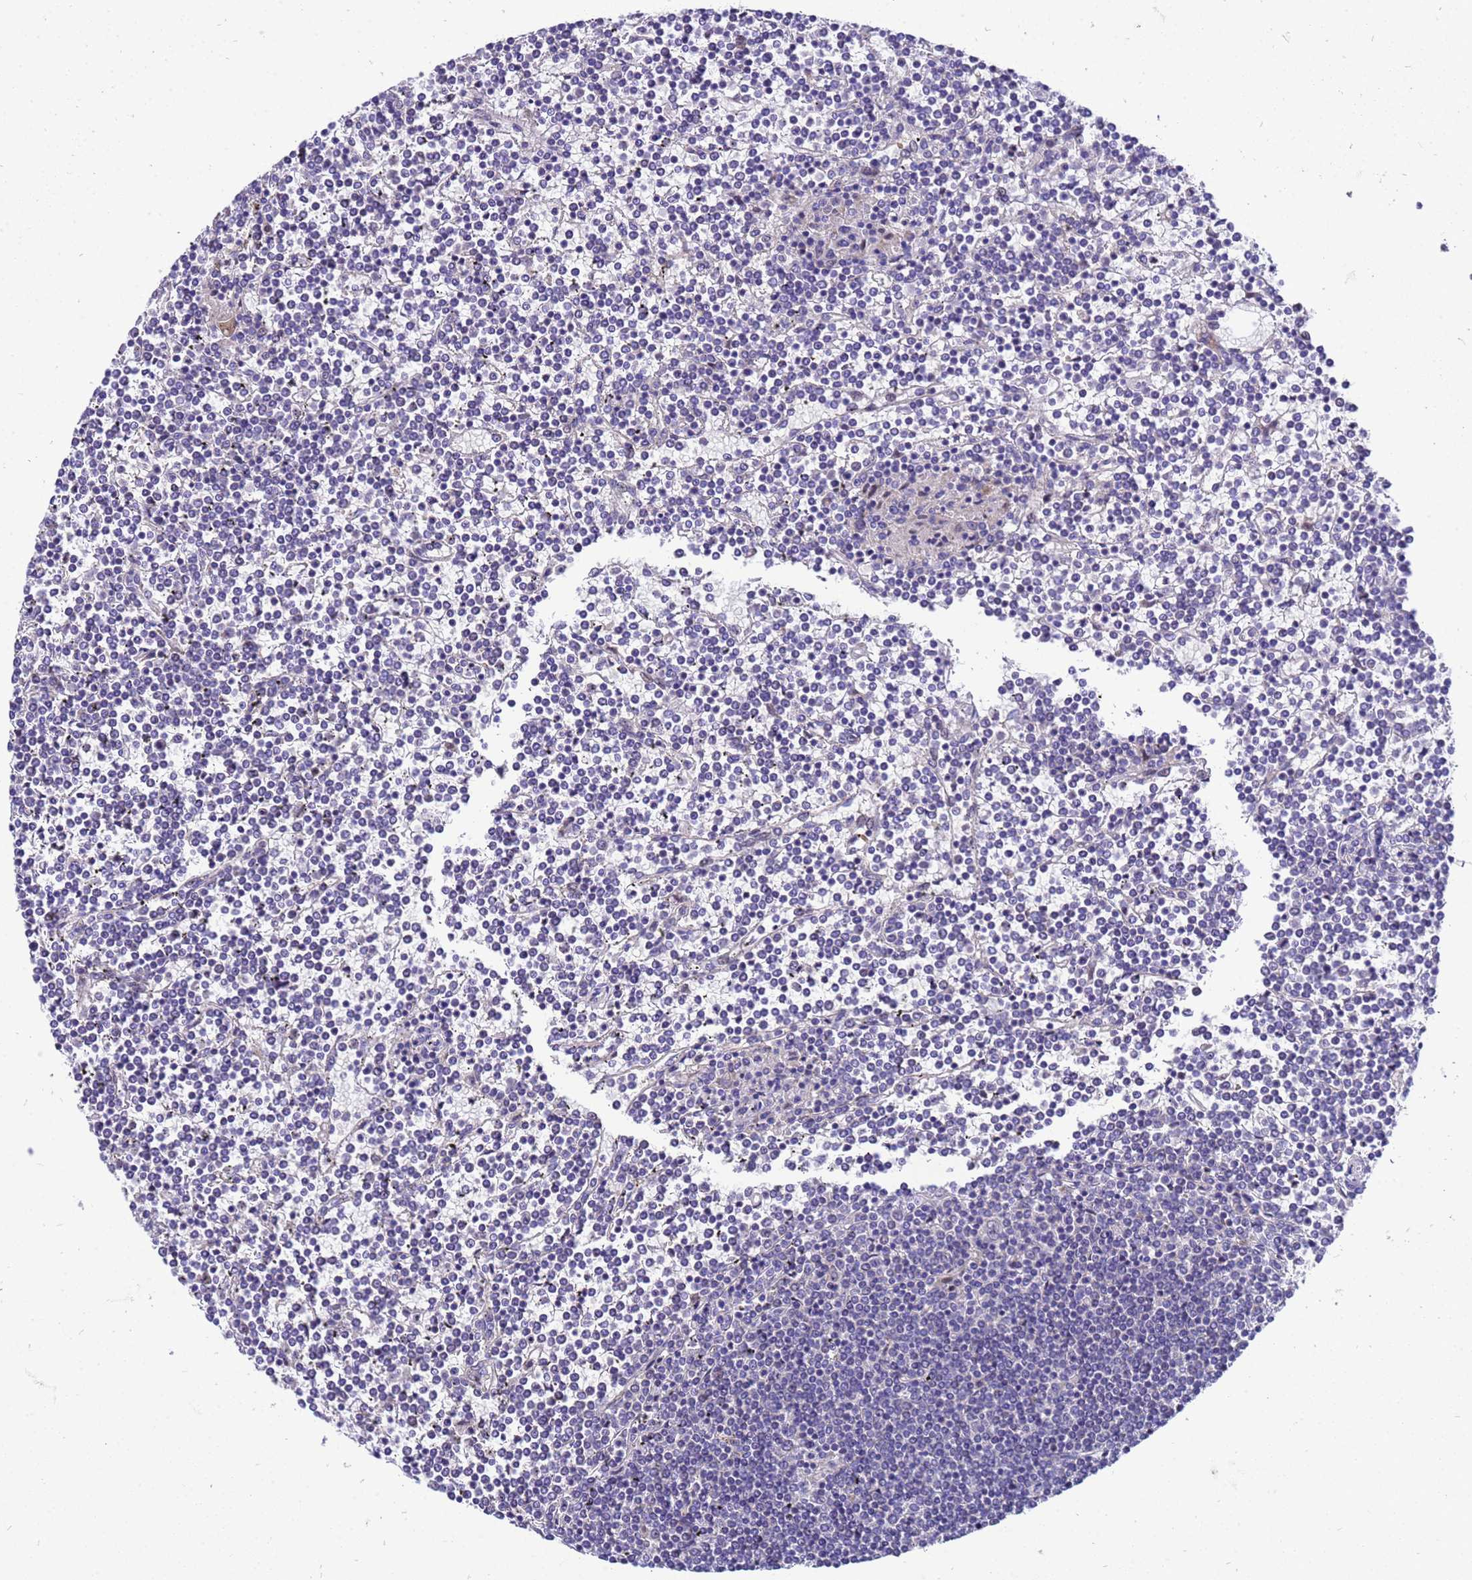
{"staining": {"intensity": "negative", "quantity": "none", "location": "none"}, "tissue": "lymphoma", "cell_type": "Tumor cells", "image_type": "cancer", "snomed": [{"axis": "morphology", "description": "Malignant lymphoma, non-Hodgkin's type, Low grade"}, {"axis": "topography", "description": "Spleen"}], "caption": "Tumor cells are negative for protein expression in human low-grade malignant lymphoma, non-Hodgkin's type. Brightfield microscopy of IHC stained with DAB (3,3'-diaminobenzidine) (brown) and hematoxylin (blue), captured at high magnification.", "gene": "POP7", "patient": {"sex": "female", "age": 19}}